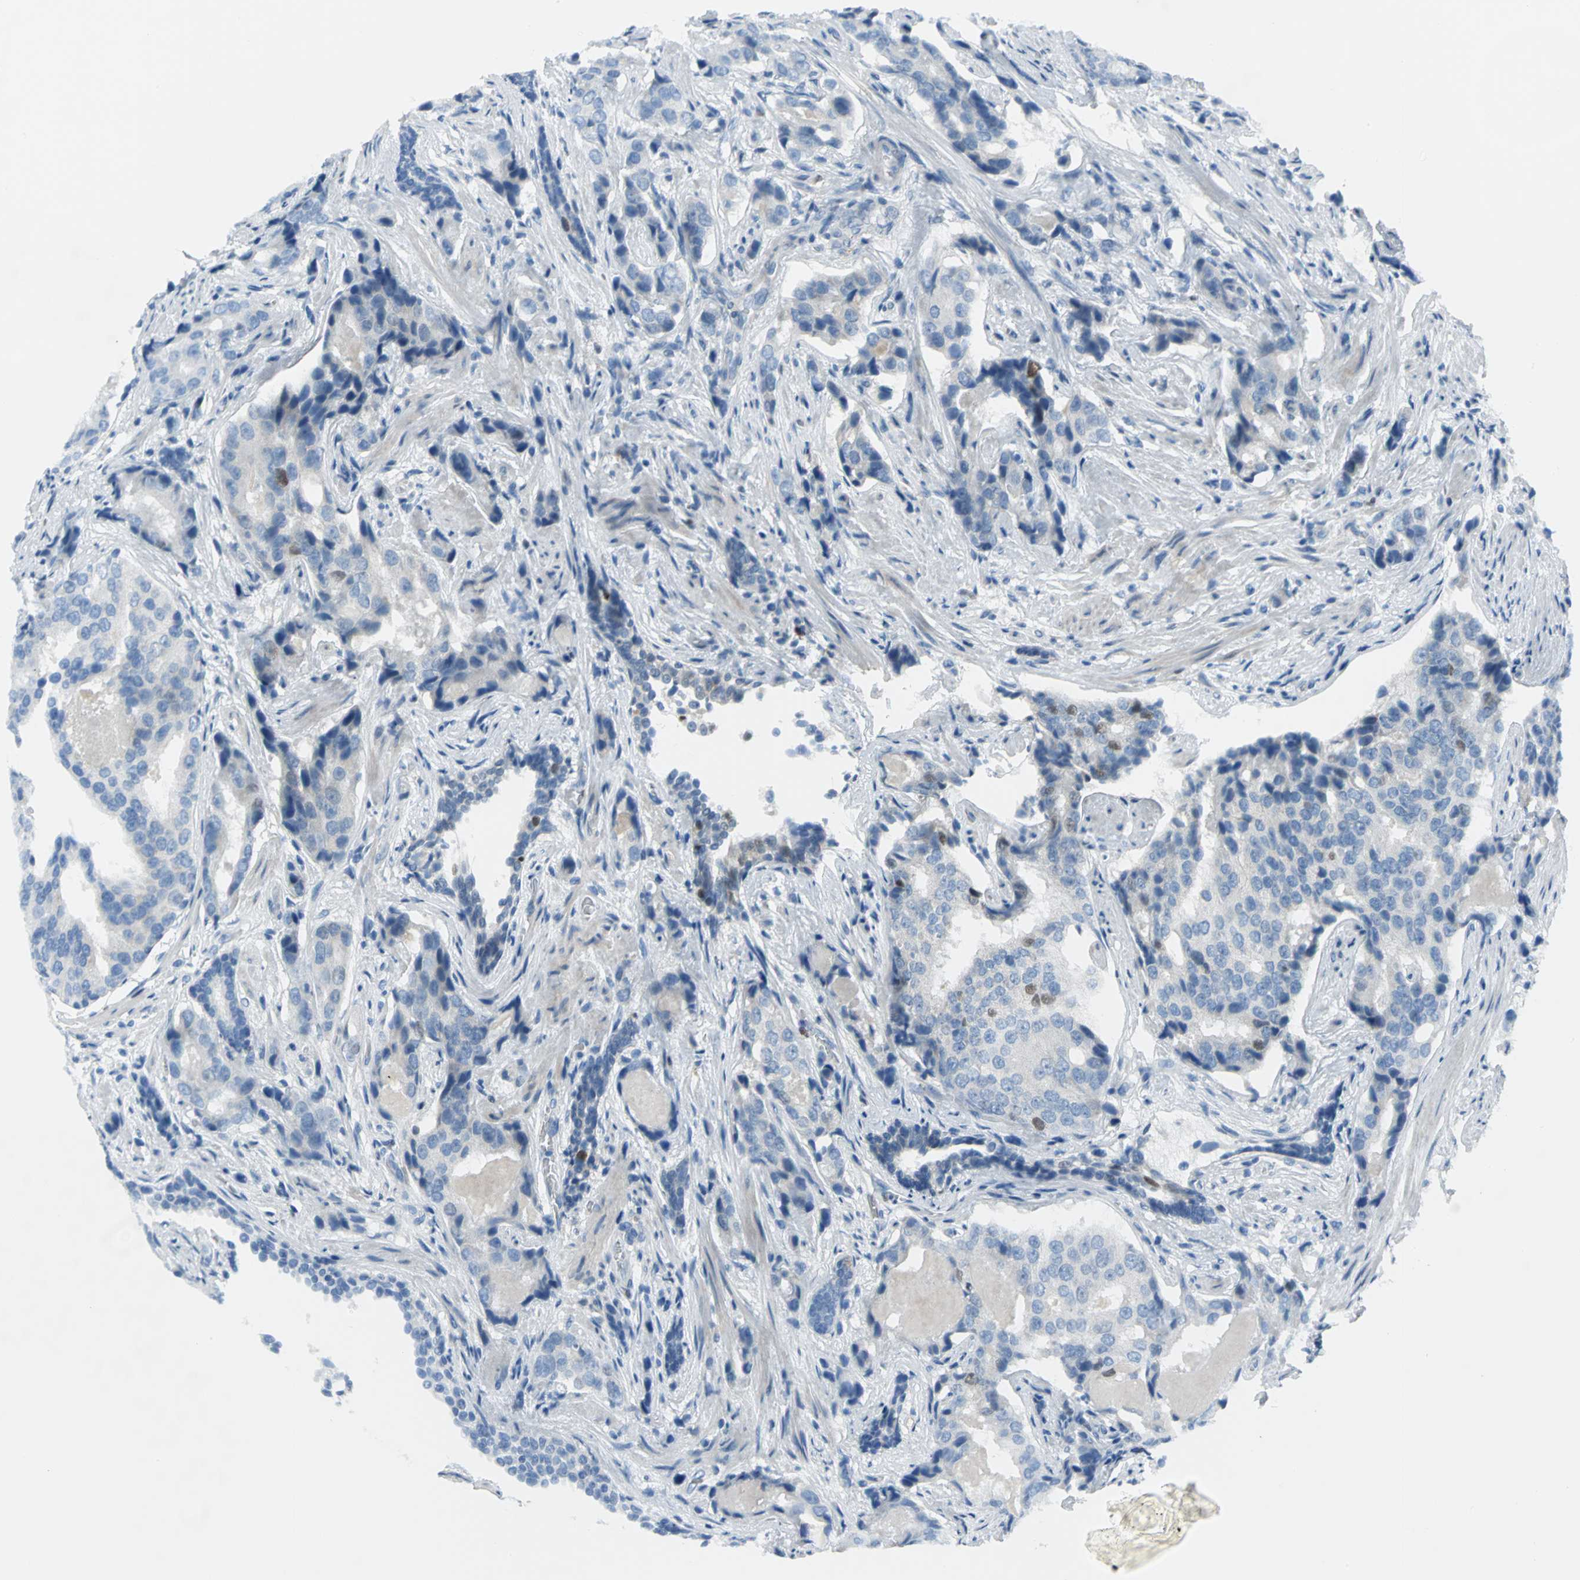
{"staining": {"intensity": "weak", "quantity": "<25%", "location": "cytoplasmic/membranous,nuclear"}, "tissue": "prostate cancer", "cell_type": "Tumor cells", "image_type": "cancer", "snomed": [{"axis": "morphology", "description": "Adenocarcinoma, High grade"}, {"axis": "topography", "description": "Prostate"}], "caption": "Immunohistochemical staining of human prostate cancer shows no significant positivity in tumor cells.", "gene": "MCM3", "patient": {"sex": "male", "age": 58}}